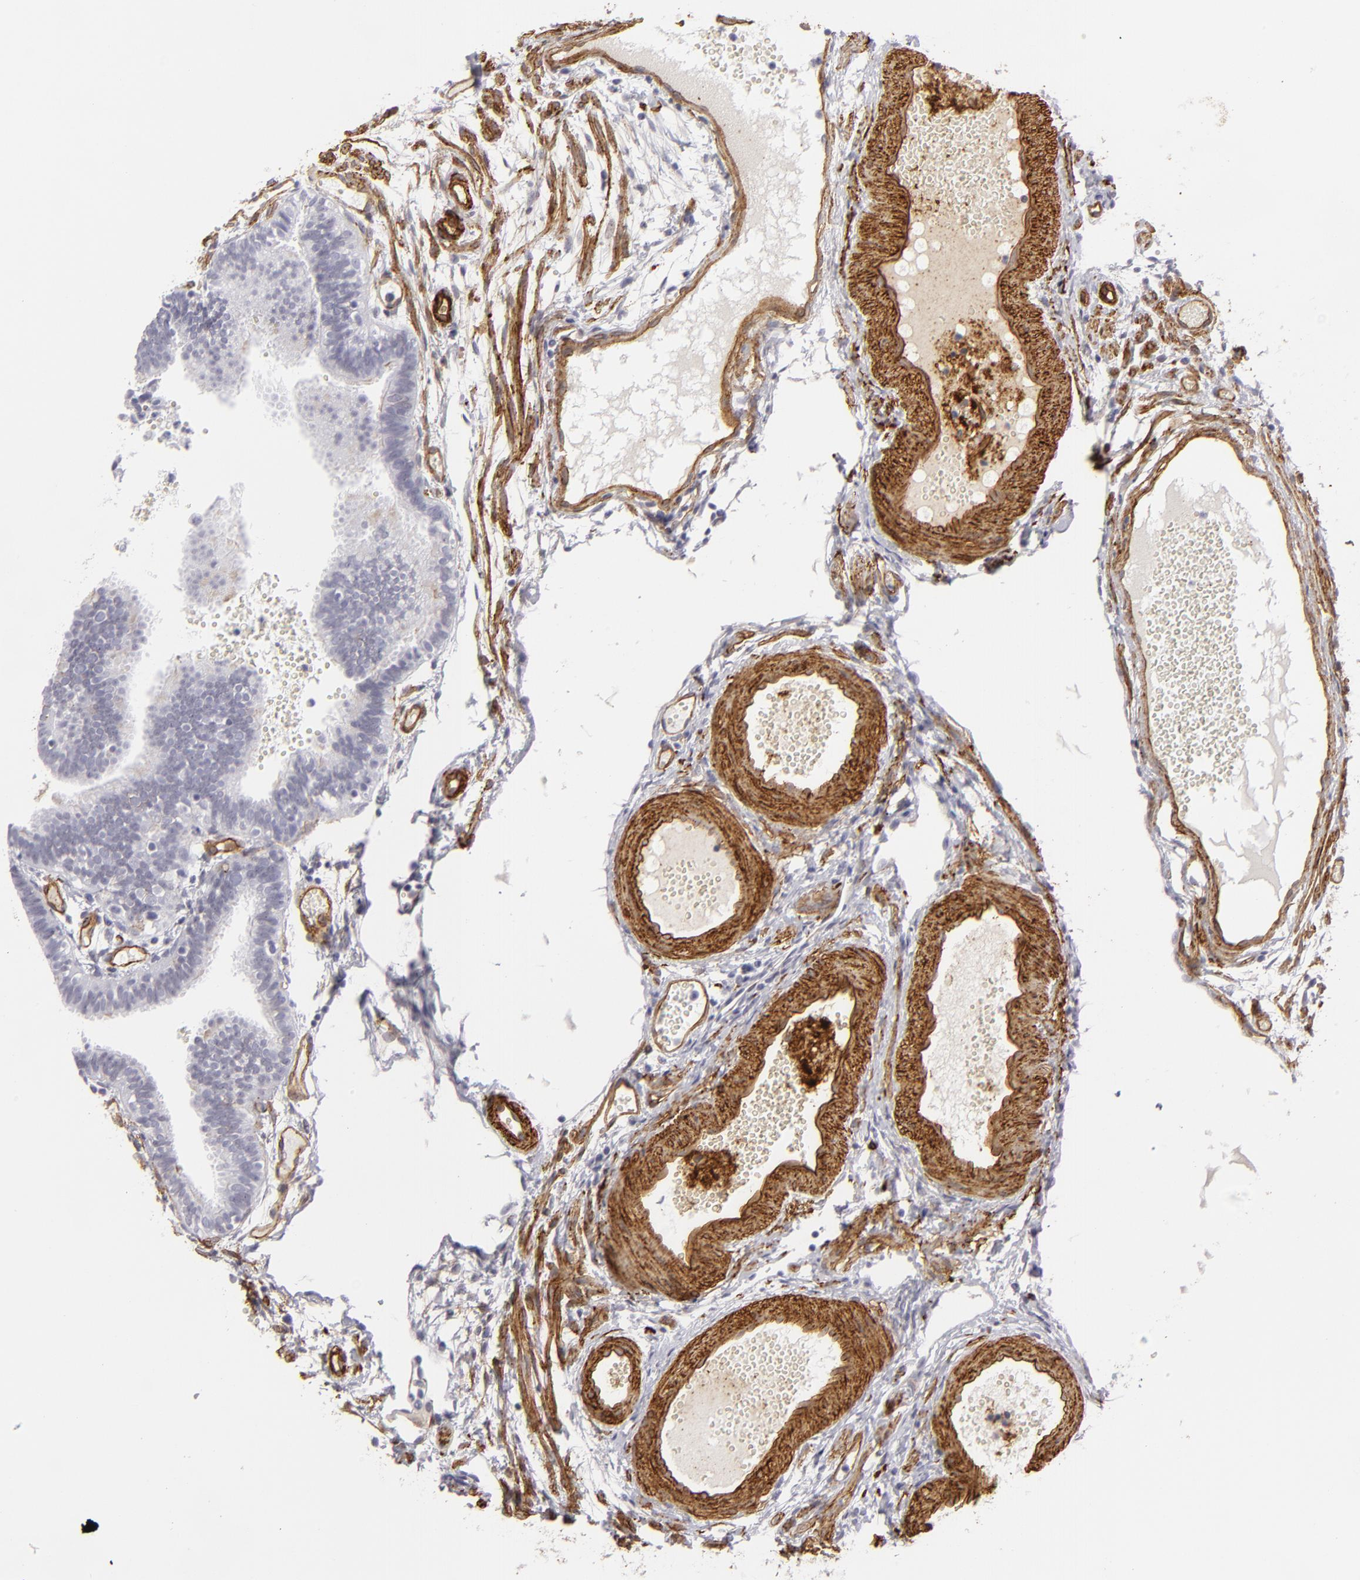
{"staining": {"intensity": "negative", "quantity": "none", "location": "none"}, "tissue": "fallopian tube", "cell_type": "Glandular cells", "image_type": "normal", "snomed": [{"axis": "morphology", "description": "Normal tissue, NOS"}, {"axis": "topography", "description": "Fallopian tube"}], "caption": "The micrograph displays no staining of glandular cells in normal fallopian tube. Nuclei are stained in blue.", "gene": "MCAM", "patient": {"sex": "female", "age": 29}}